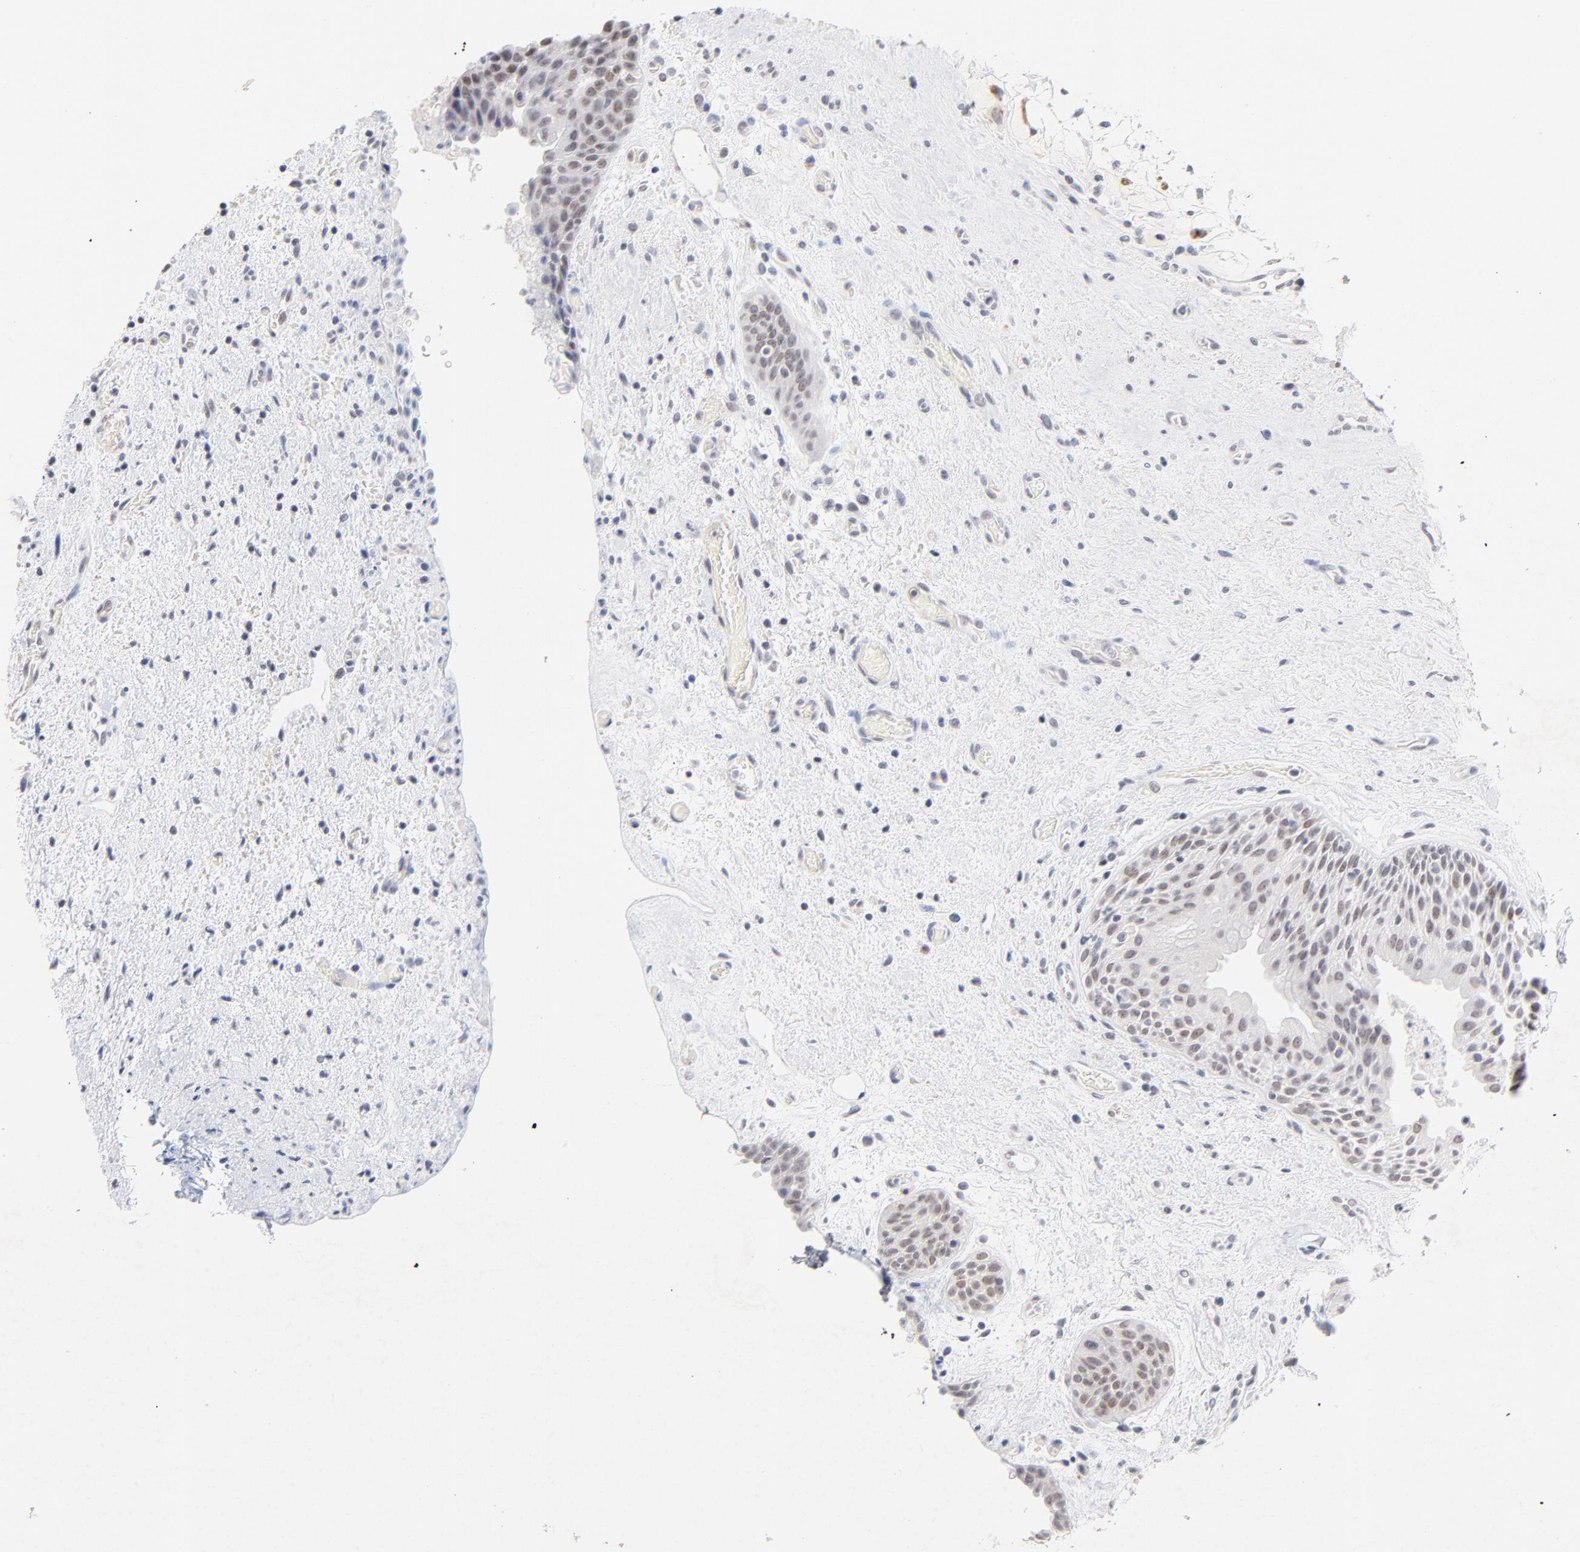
{"staining": {"intensity": "weak", "quantity": ">75%", "location": "nuclear"}, "tissue": "urinary bladder", "cell_type": "Urothelial cells", "image_type": "normal", "snomed": [{"axis": "morphology", "description": "Normal tissue, NOS"}, {"axis": "topography", "description": "Urinary bladder"}], "caption": "This image reveals unremarkable urinary bladder stained with IHC to label a protein in brown. The nuclear of urothelial cells show weak positivity for the protein. Nuclei are counter-stained blue.", "gene": "ORC2", "patient": {"sex": "male", "age": 48}}